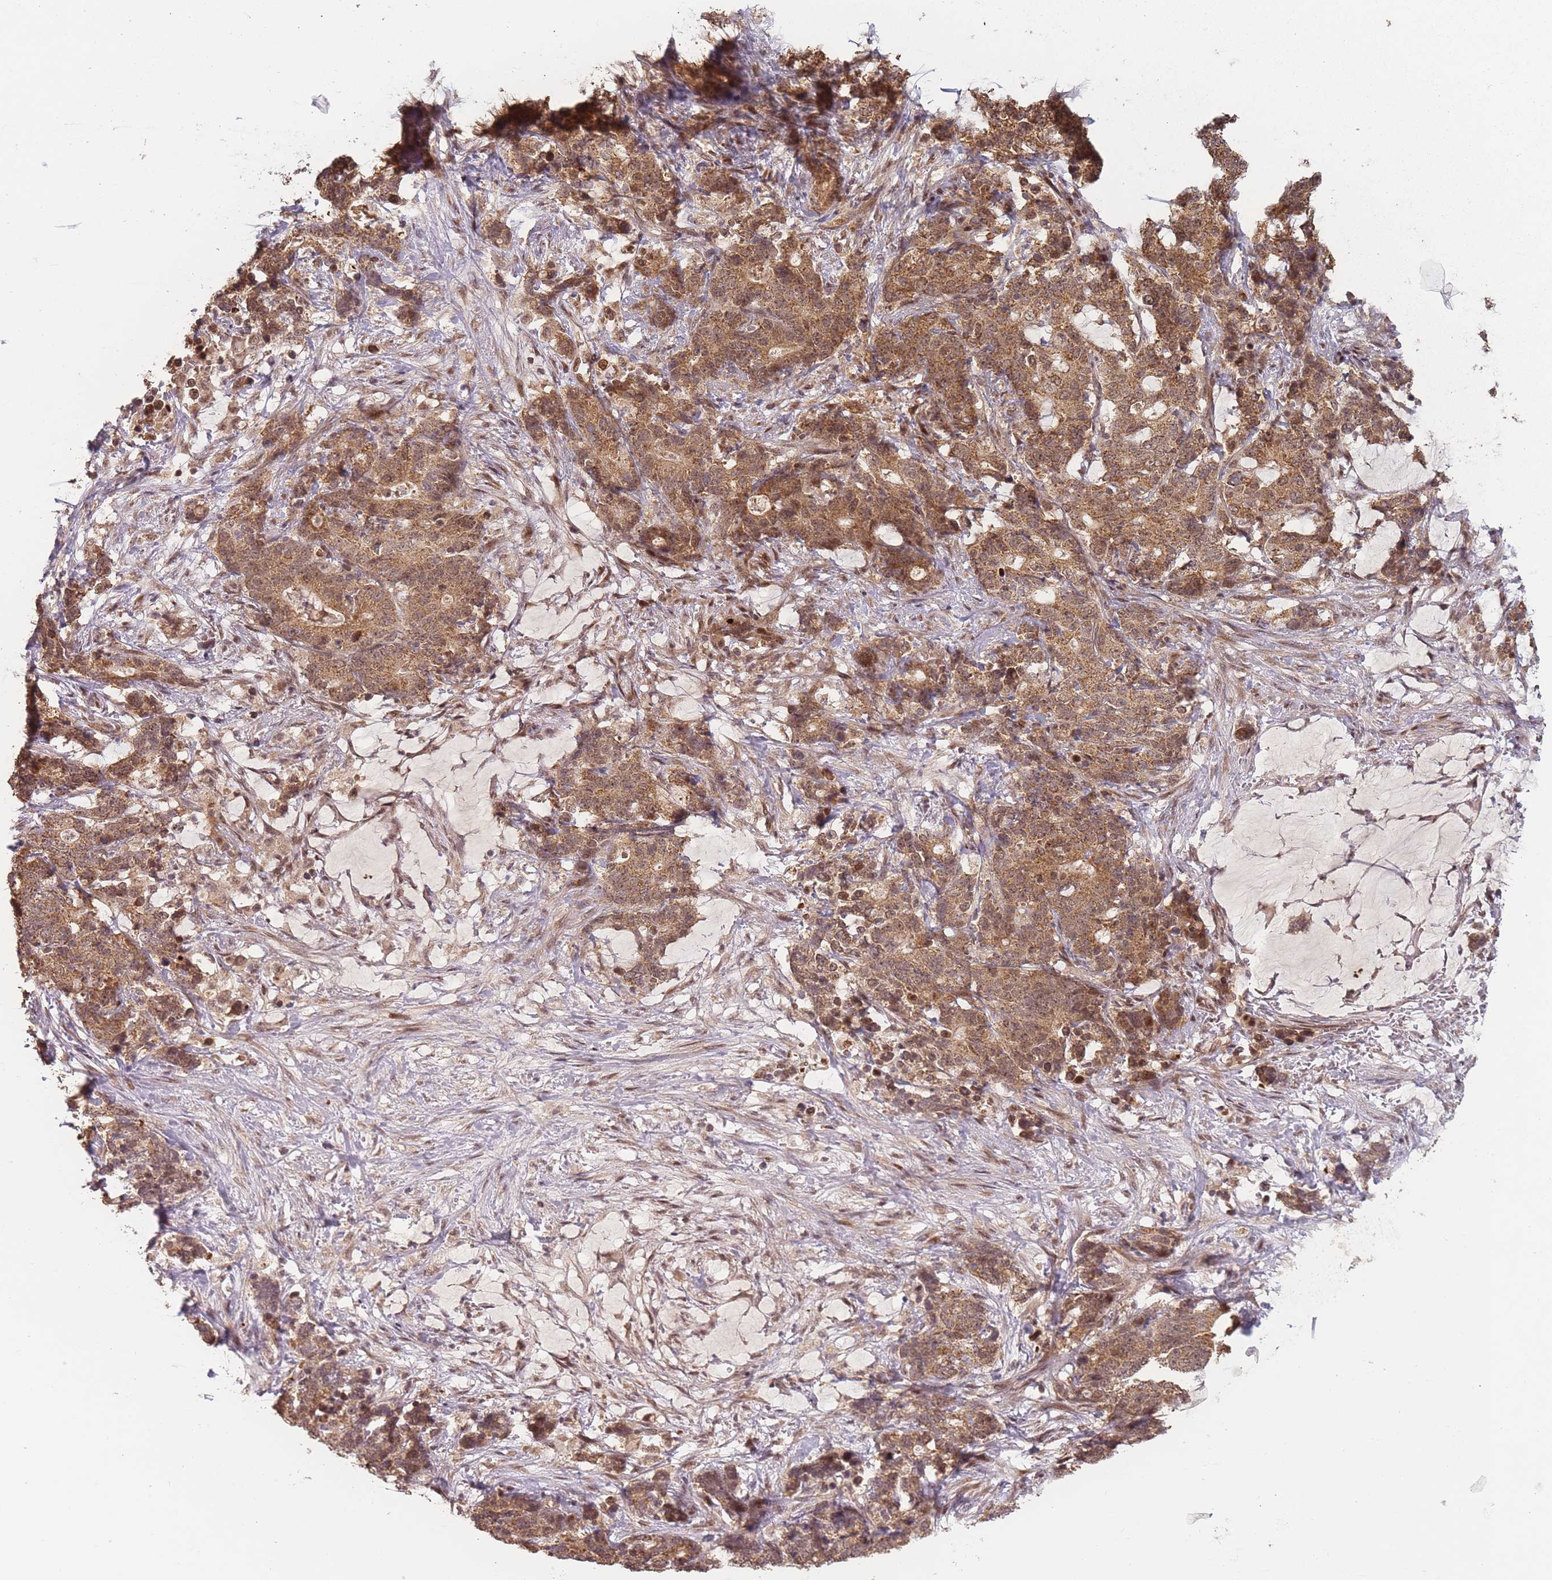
{"staining": {"intensity": "moderate", "quantity": ">75%", "location": "cytoplasmic/membranous,nuclear"}, "tissue": "stomach cancer", "cell_type": "Tumor cells", "image_type": "cancer", "snomed": [{"axis": "morphology", "description": "Normal tissue, NOS"}, {"axis": "morphology", "description": "Adenocarcinoma, NOS"}, {"axis": "topography", "description": "Stomach"}], "caption": "Tumor cells show moderate cytoplasmic/membranous and nuclear expression in about >75% of cells in stomach adenocarcinoma.", "gene": "ZNF497", "patient": {"sex": "female", "age": 64}}